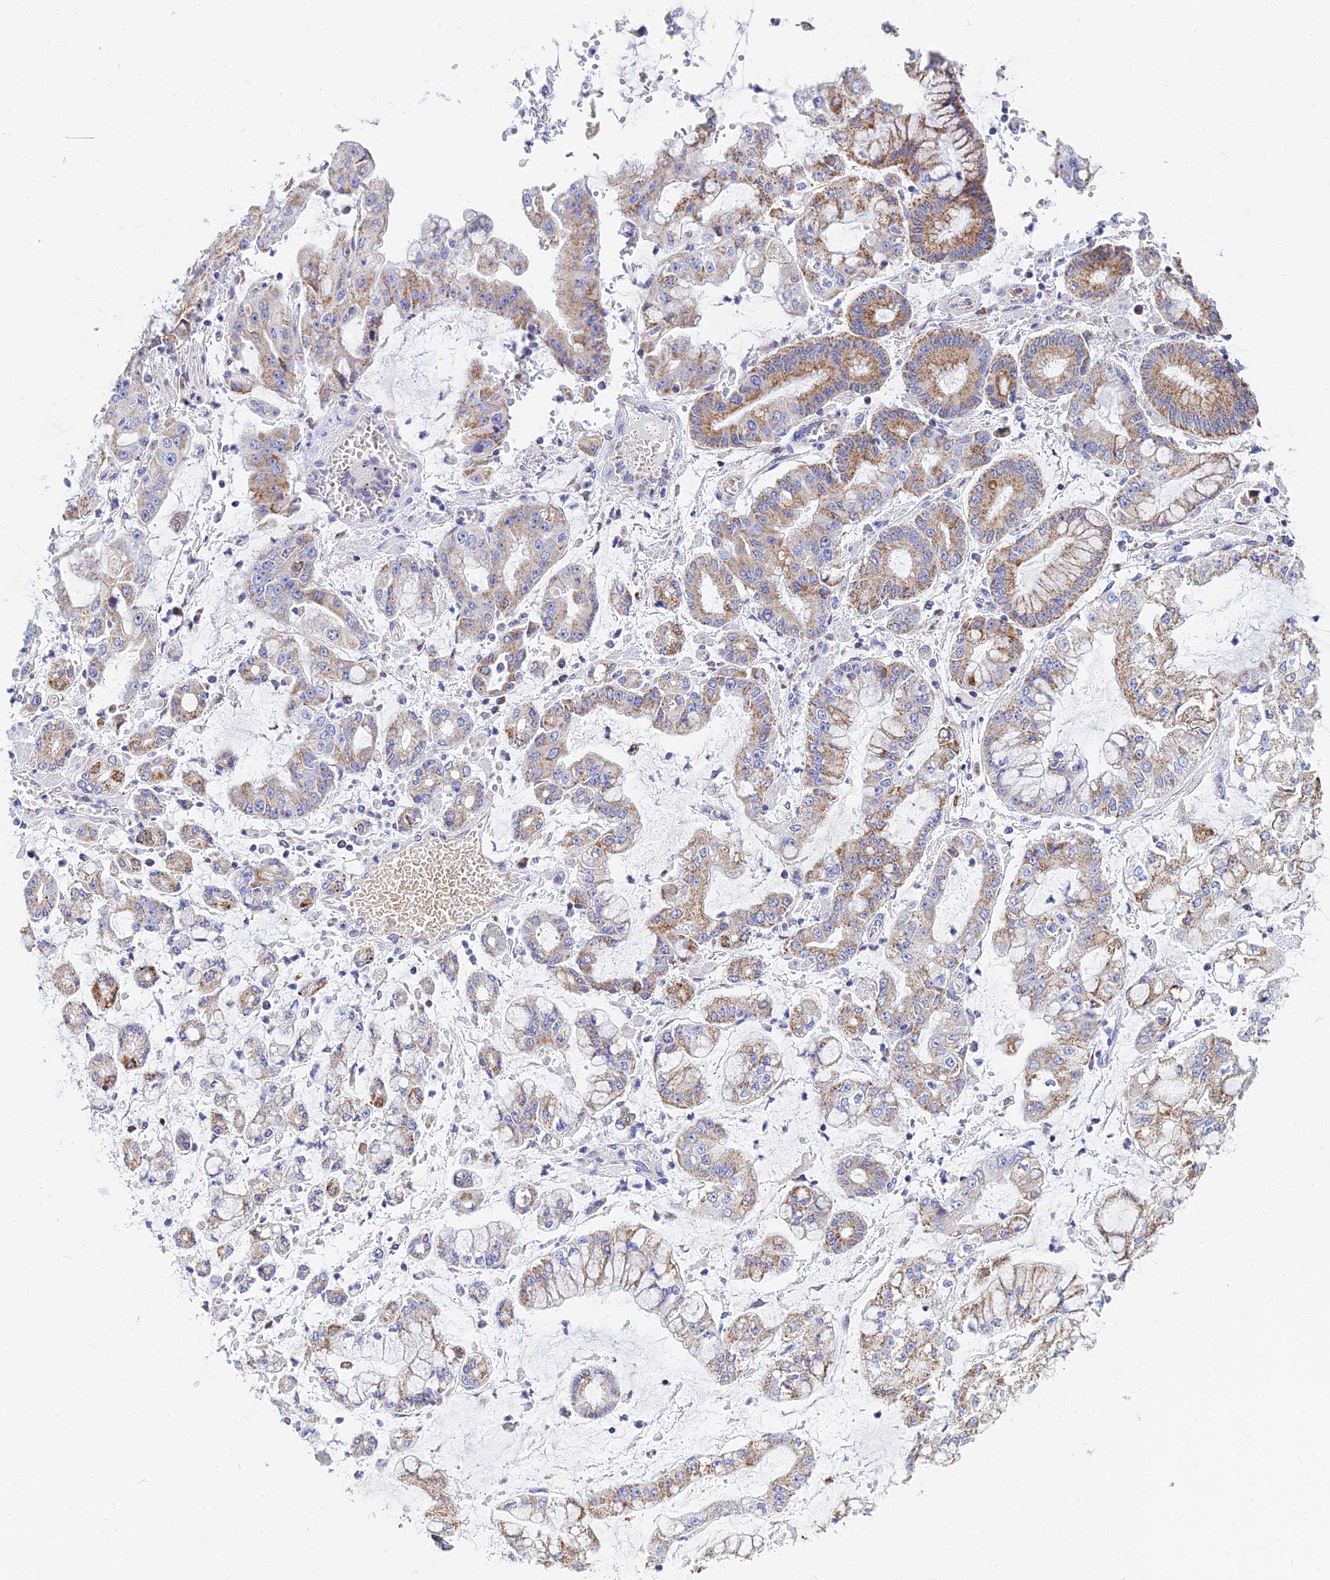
{"staining": {"intensity": "moderate", "quantity": "25%-75%", "location": "cytoplasmic/membranous"}, "tissue": "stomach cancer", "cell_type": "Tumor cells", "image_type": "cancer", "snomed": [{"axis": "morphology", "description": "Adenocarcinoma, NOS"}, {"axis": "topography", "description": "Stomach"}], "caption": "There is medium levels of moderate cytoplasmic/membranous staining in tumor cells of adenocarcinoma (stomach), as demonstrated by immunohistochemical staining (brown color).", "gene": "MGST1", "patient": {"sex": "male", "age": 76}}